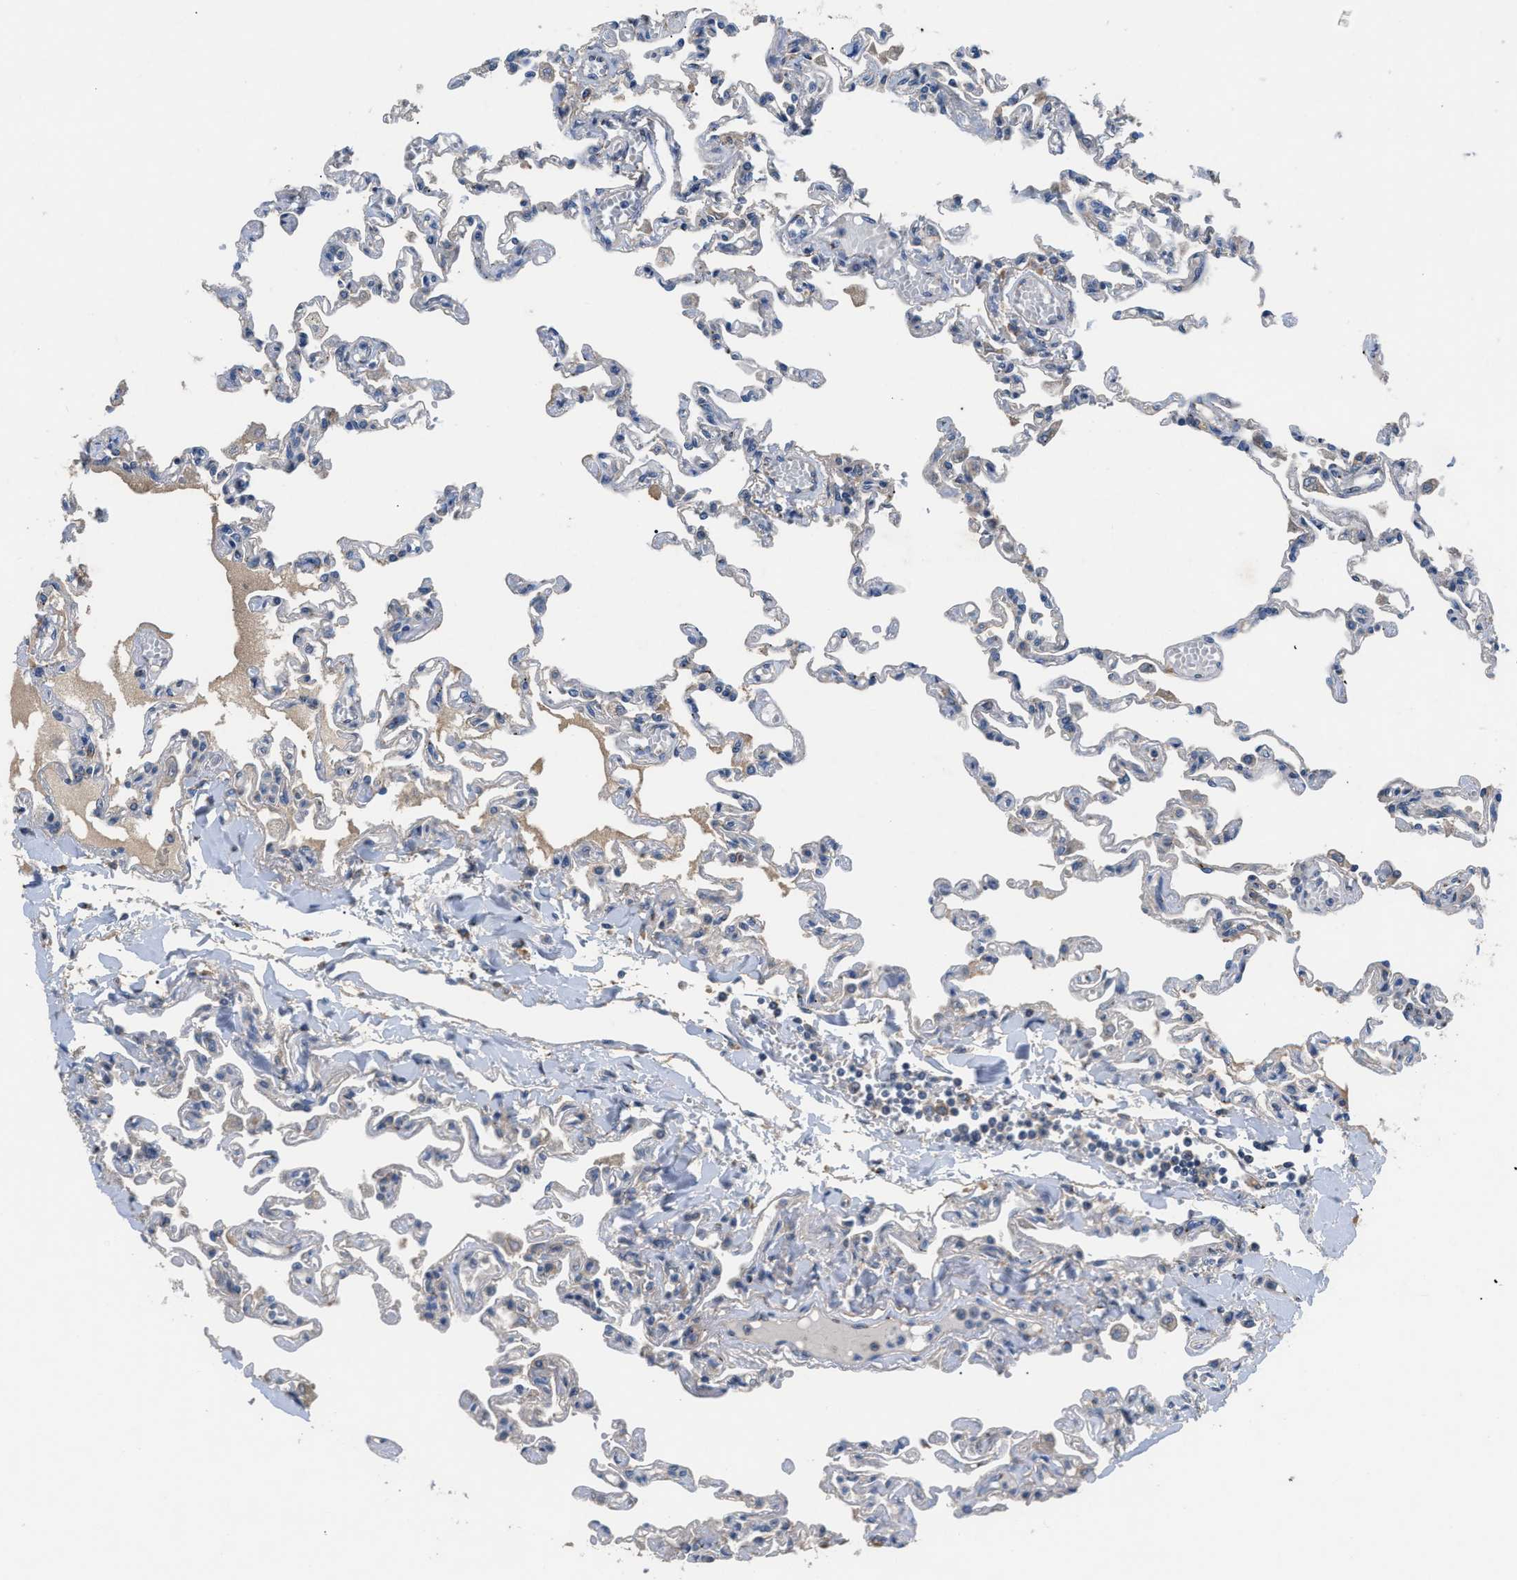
{"staining": {"intensity": "negative", "quantity": "none", "location": "none"}, "tissue": "lung", "cell_type": "Alveolar cells", "image_type": "normal", "snomed": [{"axis": "morphology", "description": "Normal tissue, NOS"}, {"axis": "topography", "description": "Lung"}], "caption": "The IHC image has no significant staining in alveolar cells of lung.", "gene": "SIK2", "patient": {"sex": "male", "age": 21}}